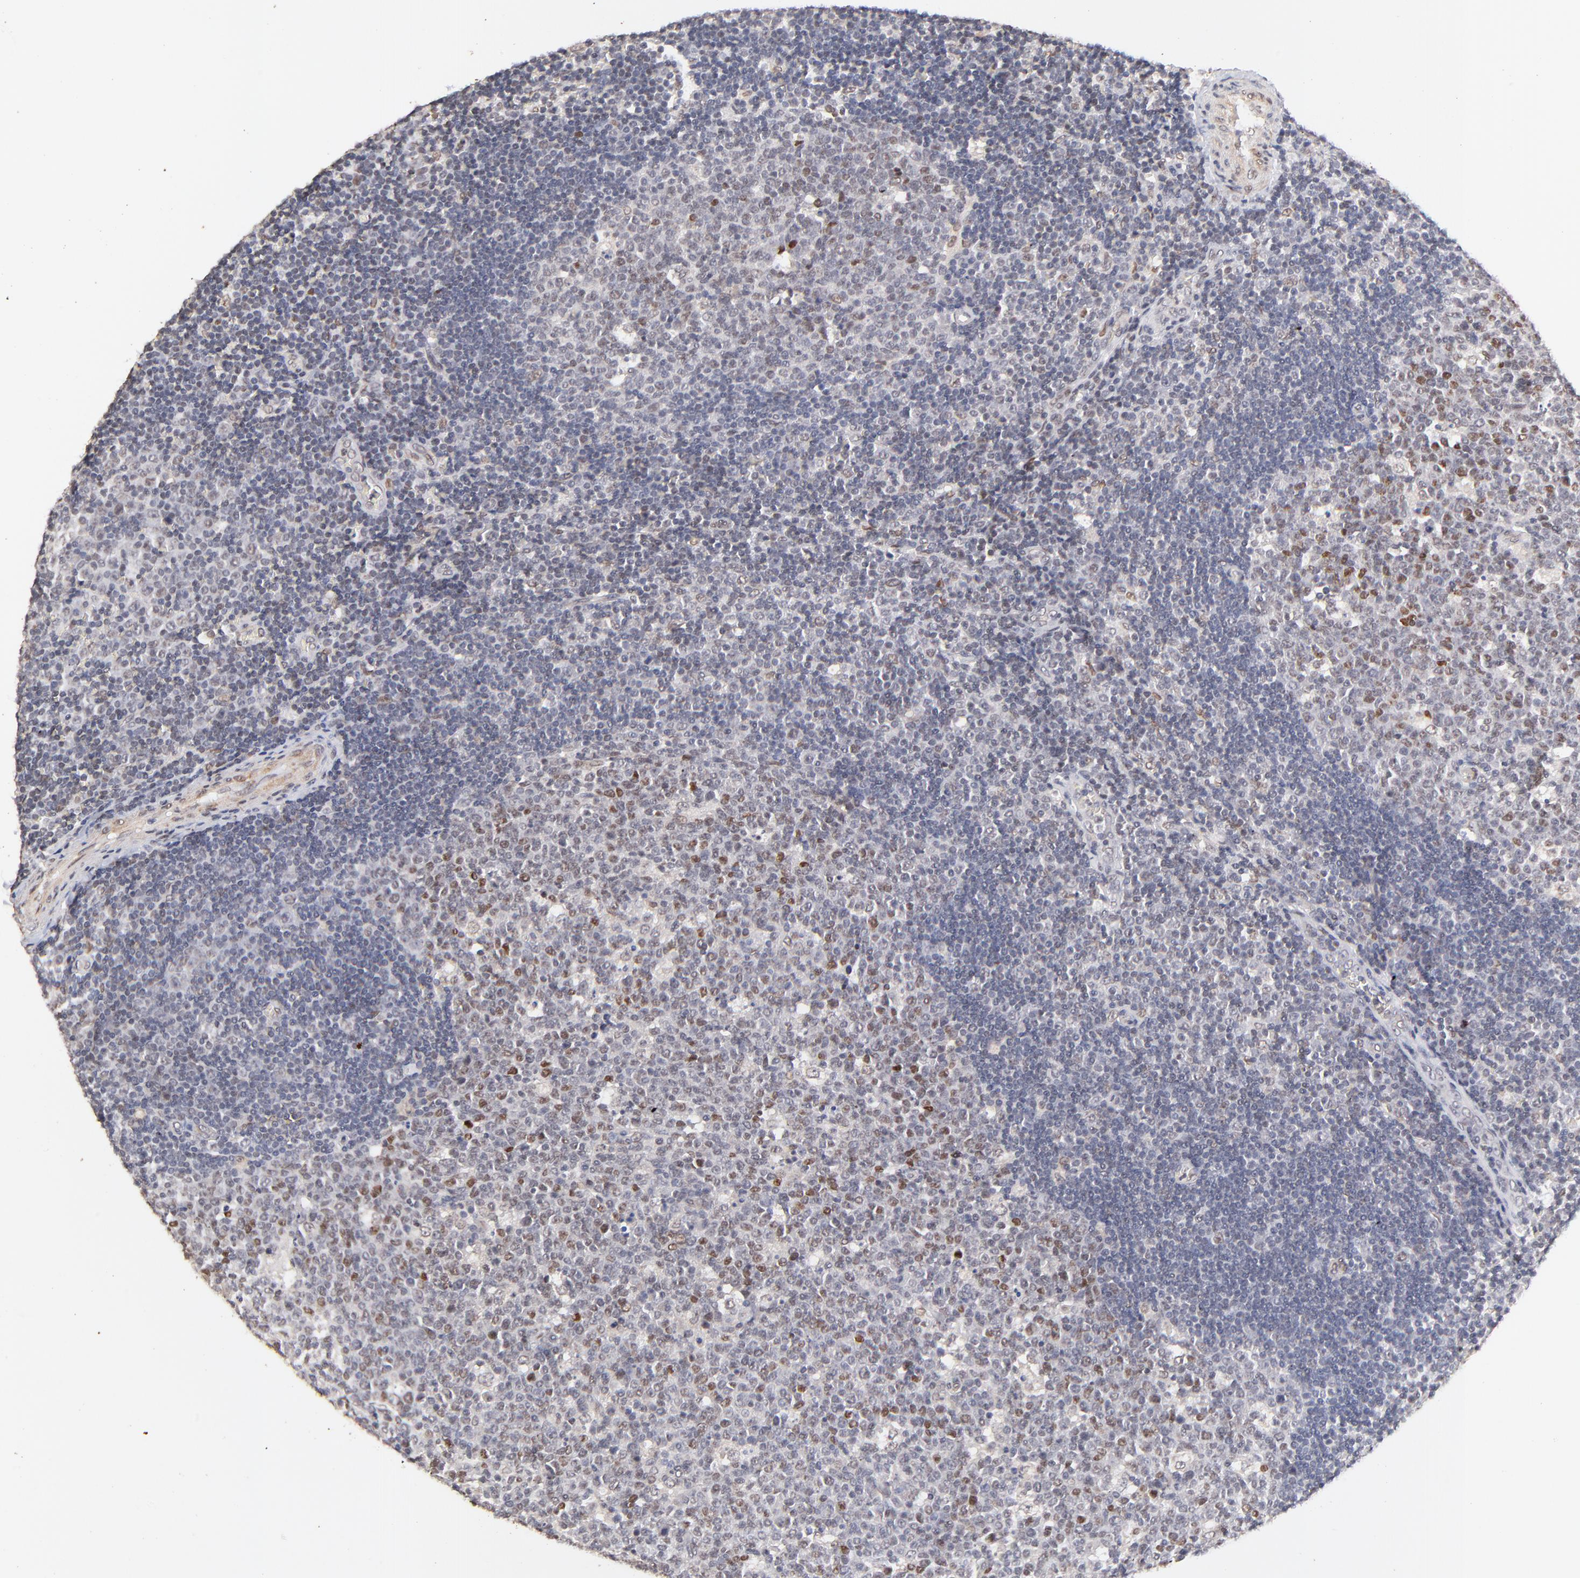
{"staining": {"intensity": "moderate", "quantity": "<25%", "location": "nuclear"}, "tissue": "lymph node", "cell_type": "Germinal center cells", "image_type": "normal", "snomed": [{"axis": "morphology", "description": "Normal tissue, NOS"}, {"axis": "topography", "description": "Lymph node"}, {"axis": "topography", "description": "Salivary gland"}], "caption": "This photomicrograph exhibits normal lymph node stained with IHC to label a protein in brown. The nuclear of germinal center cells show moderate positivity for the protein. Nuclei are counter-stained blue.", "gene": "ZFP92", "patient": {"sex": "male", "age": 8}}